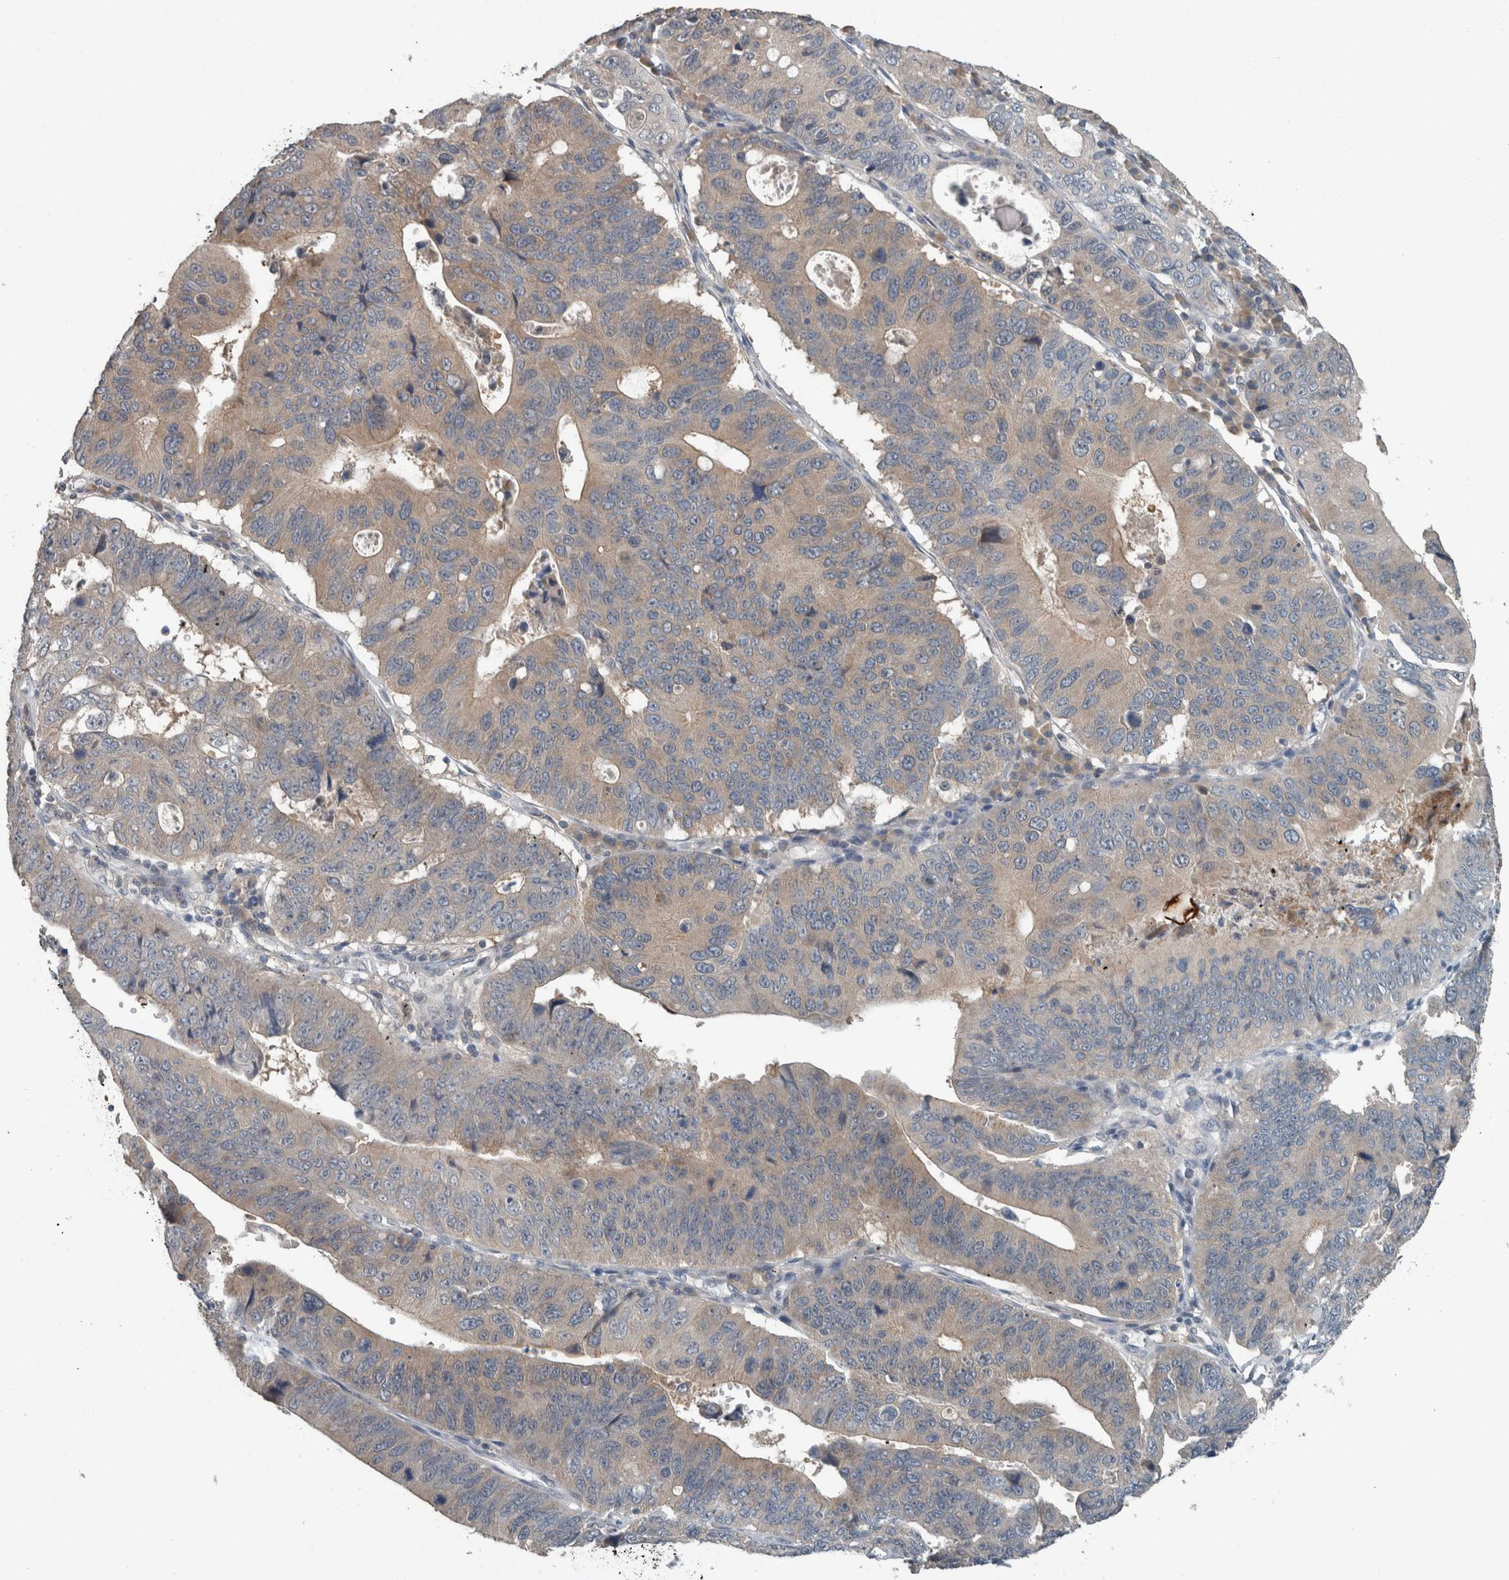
{"staining": {"intensity": "weak", "quantity": "25%-75%", "location": "cytoplasmic/membranous"}, "tissue": "stomach cancer", "cell_type": "Tumor cells", "image_type": "cancer", "snomed": [{"axis": "morphology", "description": "Adenocarcinoma, NOS"}, {"axis": "topography", "description": "Stomach"}], "caption": "Stomach adenocarcinoma stained with immunohistochemistry (IHC) reveals weak cytoplasmic/membranous staining in about 25%-75% of tumor cells.", "gene": "KNTC1", "patient": {"sex": "male", "age": 59}}